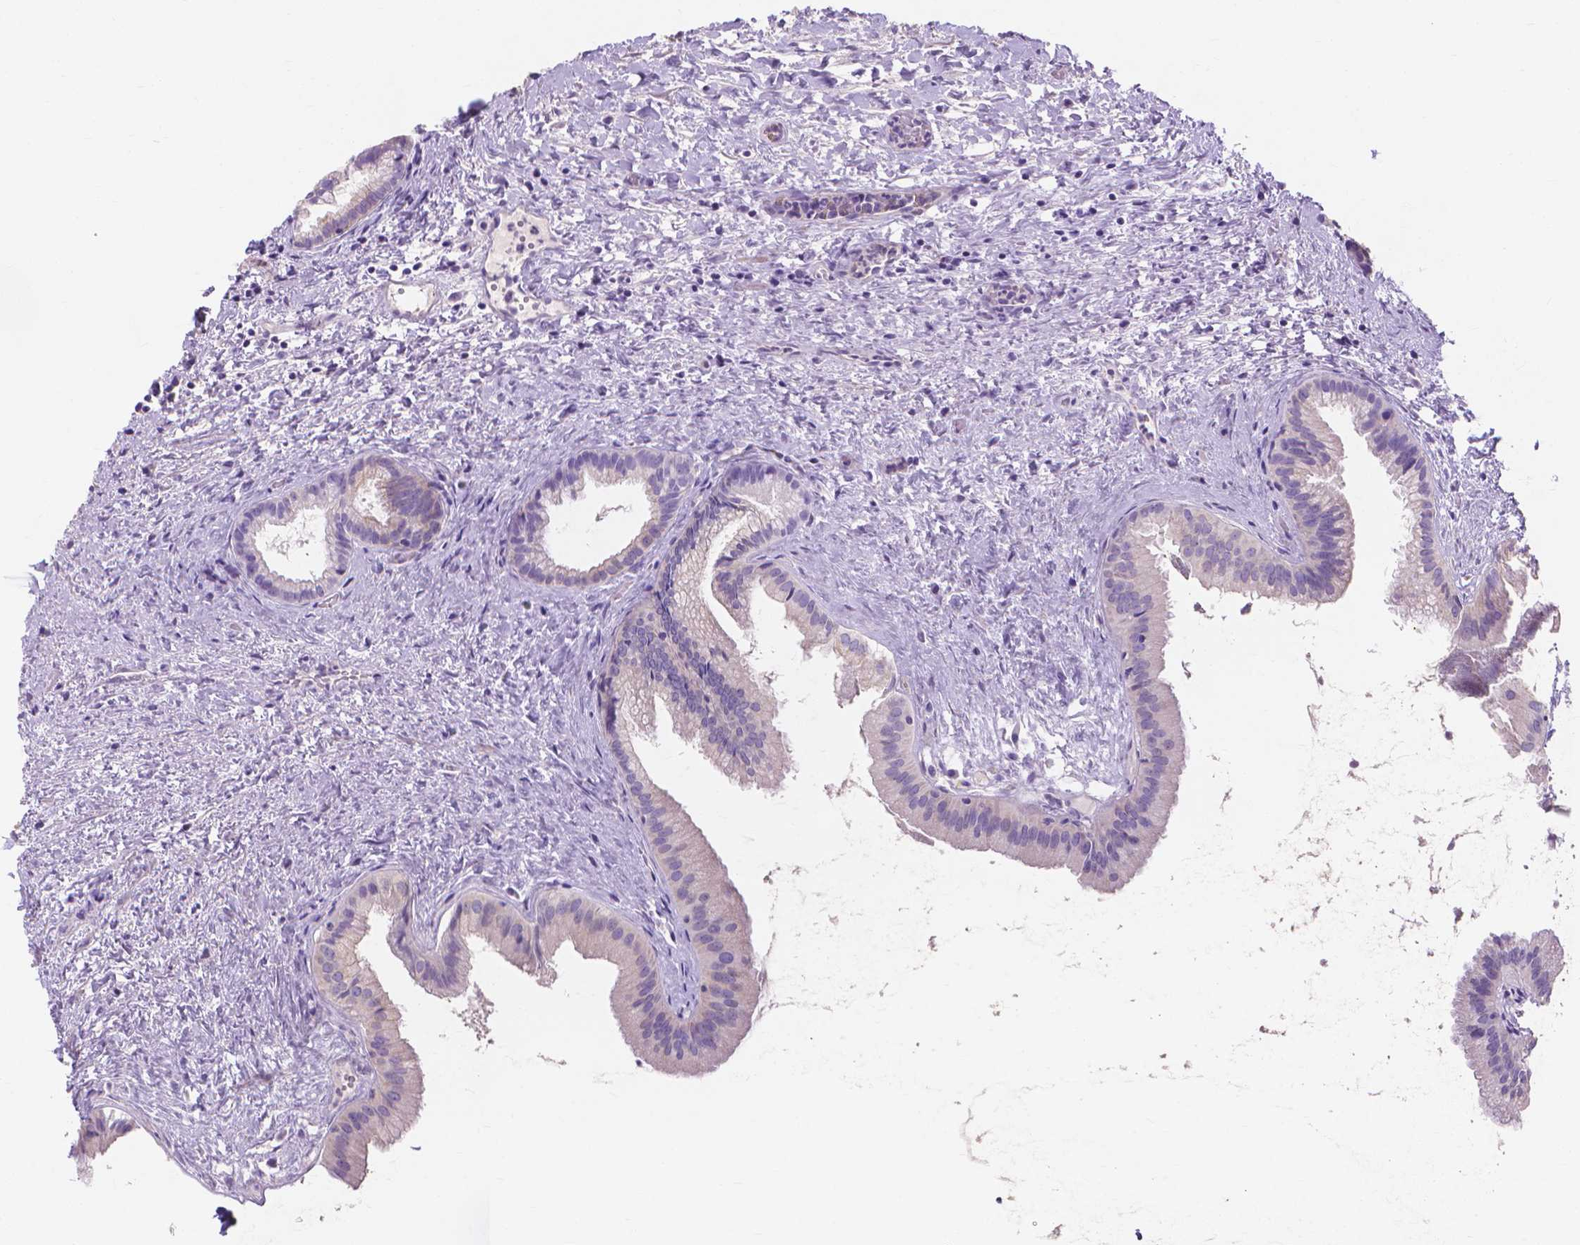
{"staining": {"intensity": "negative", "quantity": "none", "location": "none"}, "tissue": "gallbladder", "cell_type": "Glandular cells", "image_type": "normal", "snomed": [{"axis": "morphology", "description": "Normal tissue, NOS"}, {"axis": "topography", "description": "Gallbladder"}], "caption": "Micrograph shows no significant protein expression in glandular cells of benign gallbladder. (Stains: DAB immunohistochemistry (IHC) with hematoxylin counter stain, Microscopy: brightfield microscopy at high magnification).", "gene": "MBLAC1", "patient": {"sex": "male", "age": 70}}